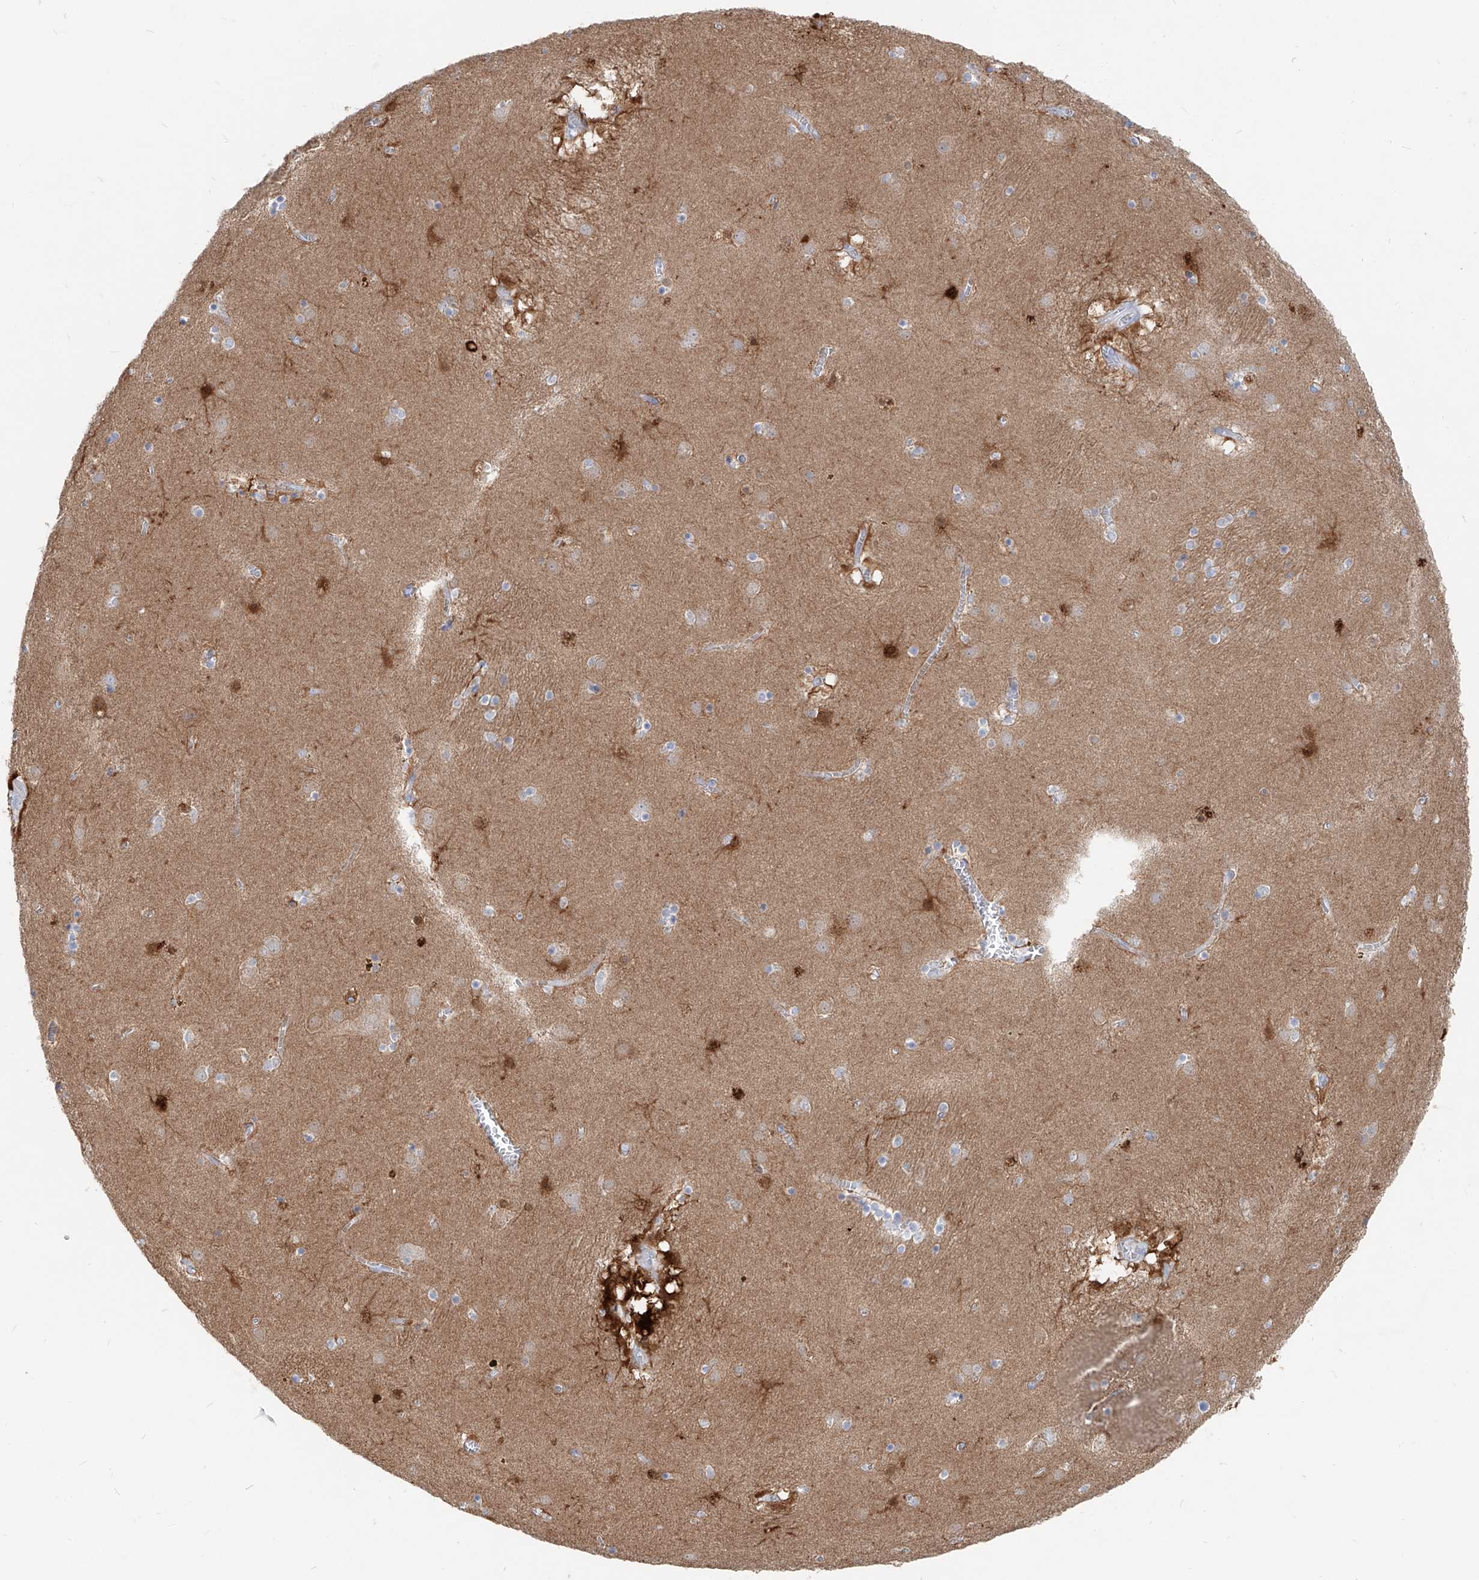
{"staining": {"intensity": "strong", "quantity": "<25%", "location": "cytoplasmic/membranous,nuclear"}, "tissue": "caudate", "cell_type": "Glial cells", "image_type": "normal", "snomed": [{"axis": "morphology", "description": "Normal tissue, NOS"}, {"axis": "topography", "description": "Lateral ventricle wall"}], "caption": "Strong cytoplasmic/membranous,nuclear staining for a protein is seen in approximately <25% of glial cells of benign caudate using immunohistochemistry.", "gene": "UFL1", "patient": {"sex": "male", "age": 70}}